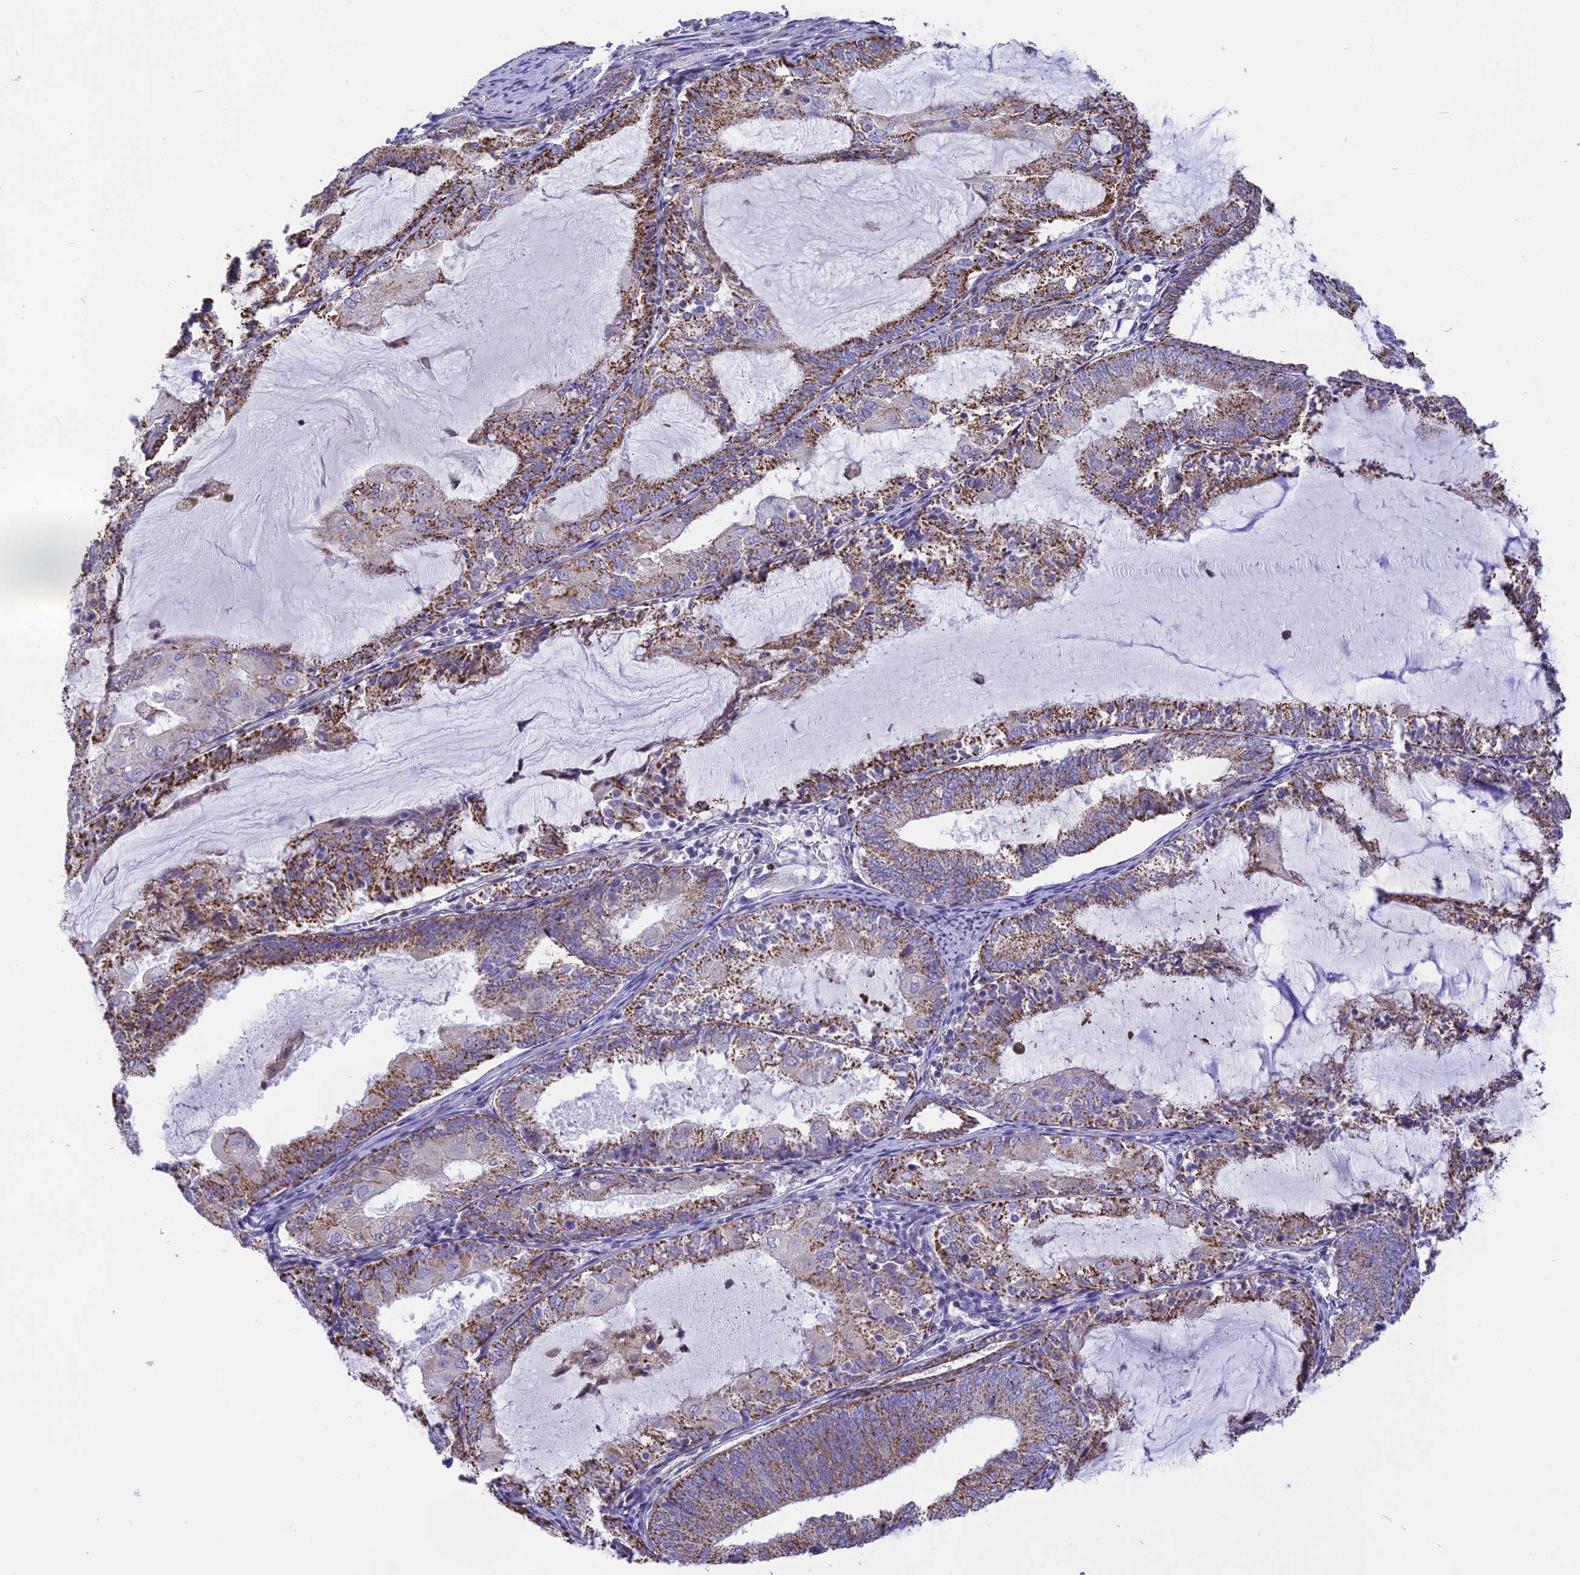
{"staining": {"intensity": "moderate", "quantity": ">75%", "location": "cytoplasmic/membranous"}, "tissue": "endometrial cancer", "cell_type": "Tumor cells", "image_type": "cancer", "snomed": [{"axis": "morphology", "description": "Adenocarcinoma, NOS"}, {"axis": "topography", "description": "Endometrium"}], "caption": "Immunohistochemical staining of adenocarcinoma (endometrial) reveals medium levels of moderate cytoplasmic/membranous protein expression in about >75% of tumor cells.", "gene": "DOC2B", "patient": {"sex": "female", "age": 81}}